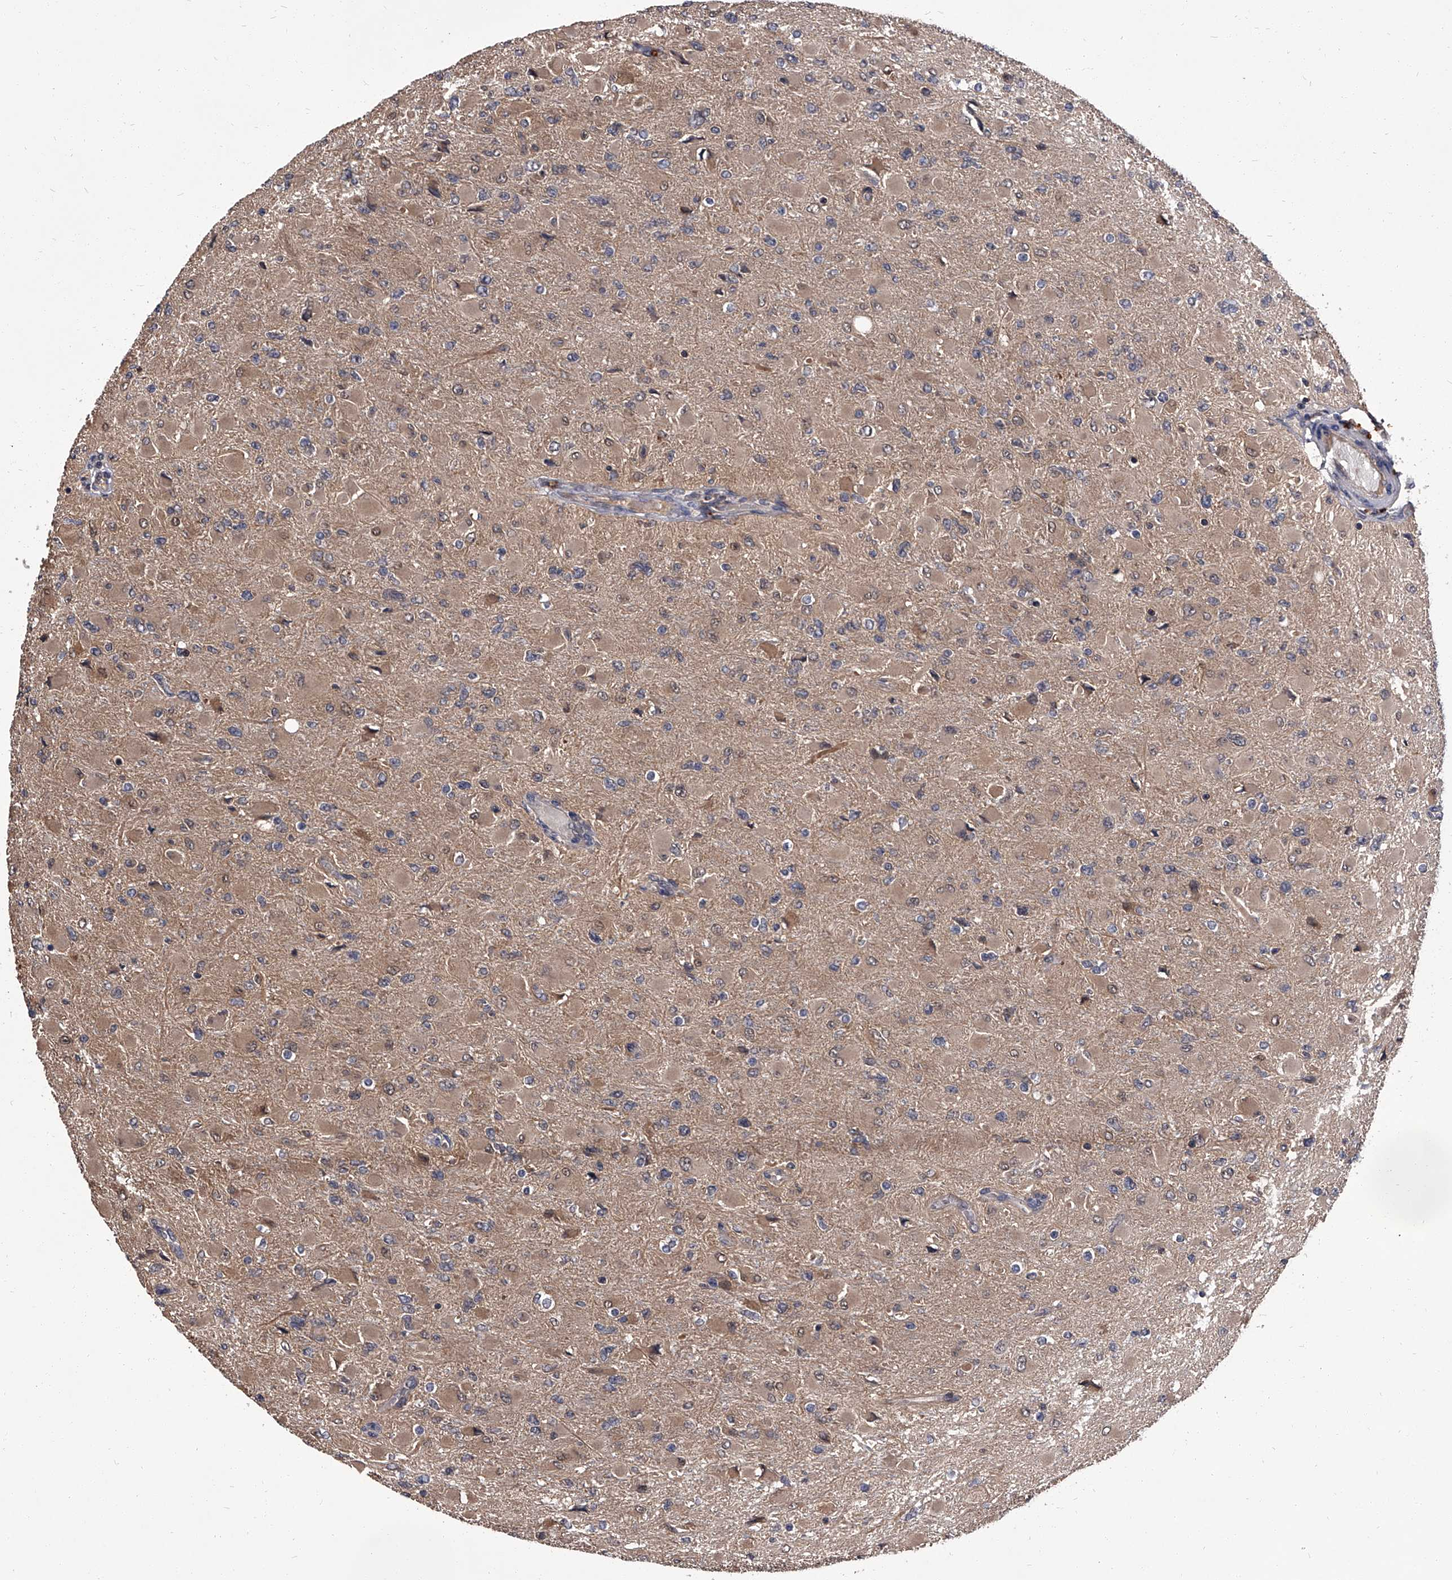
{"staining": {"intensity": "weak", "quantity": ">75%", "location": "cytoplasmic/membranous"}, "tissue": "glioma", "cell_type": "Tumor cells", "image_type": "cancer", "snomed": [{"axis": "morphology", "description": "Glioma, malignant, High grade"}, {"axis": "topography", "description": "Cerebral cortex"}], "caption": "The micrograph demonstrates immunohistochemical staining of malignant glioma (high-grade). There is weak cytoplasmic/membranous positivity is seen in about >75% of tumor cells. Immunohistochemistry (ihc) stains the protein of interest in brown and the nuclei are stained blue.", "gene": "SLC18B1", "patient": {"sex": "female", "age": 36}}